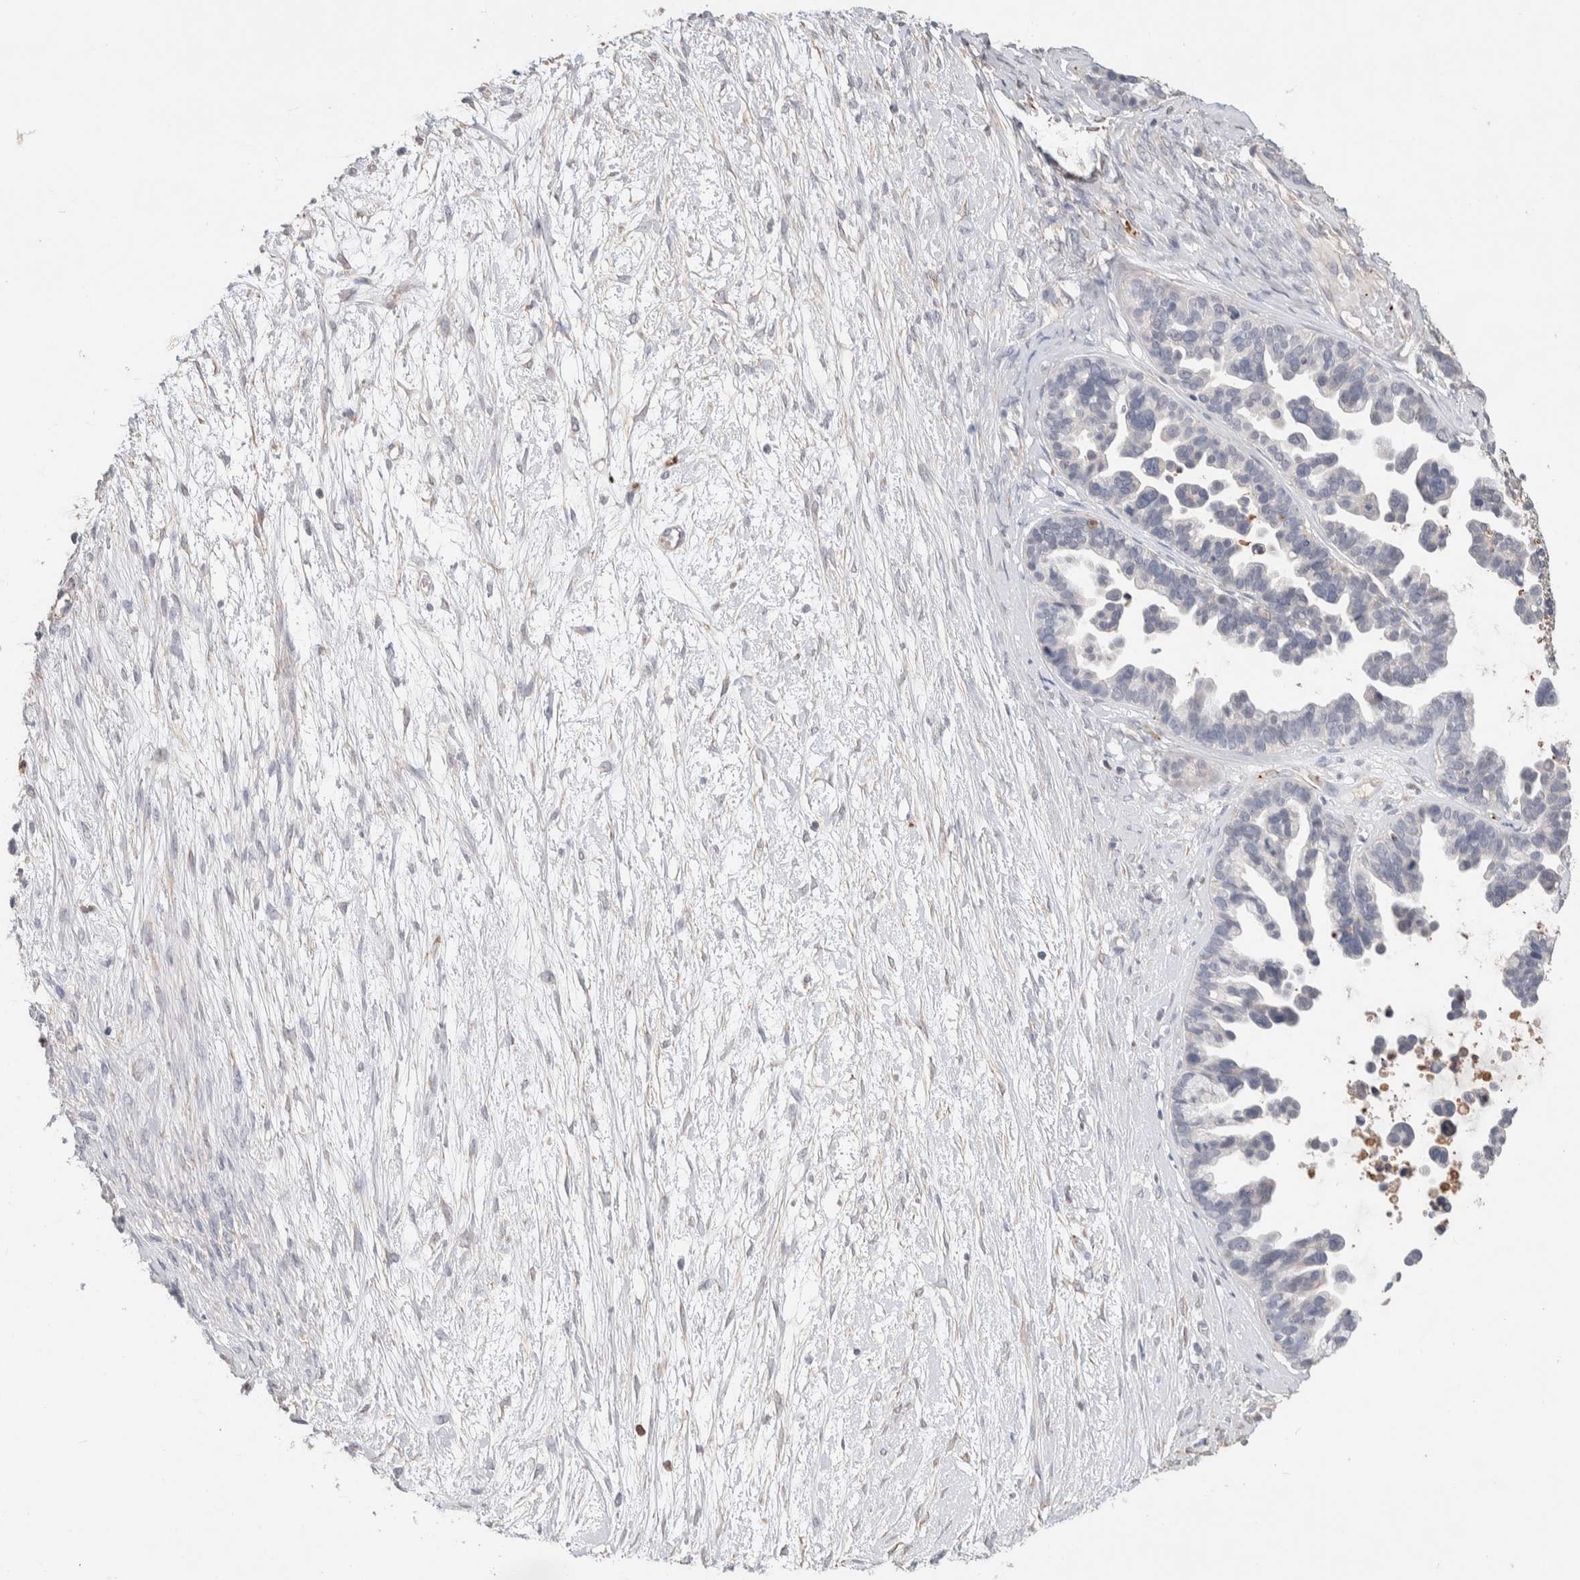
{"staining": {"intensity": "negative", "quantity": "none", "location": "none"}, "tissue": "ovarian cancer", "cell_type": "Tumor cells", "image_type": "cancer", "snomed": [{"axis": "morphology", "description": "Cystadenocarcinoma, serous, NOS"}, {"axis": "topography", "description": "Ovary"}], "caption": "Immunohistochemical staining of ovarian cancer (serous cystadenocarcinoma) shows no significant positivity in tumor cells. (Stains: DAB immunohistochemistry with hematoxylin counter stain, Microscopy: brightfield microscopy at high magnification).", "gene": "FFAR2", "patient": {"sex": "female", "age": 56}}